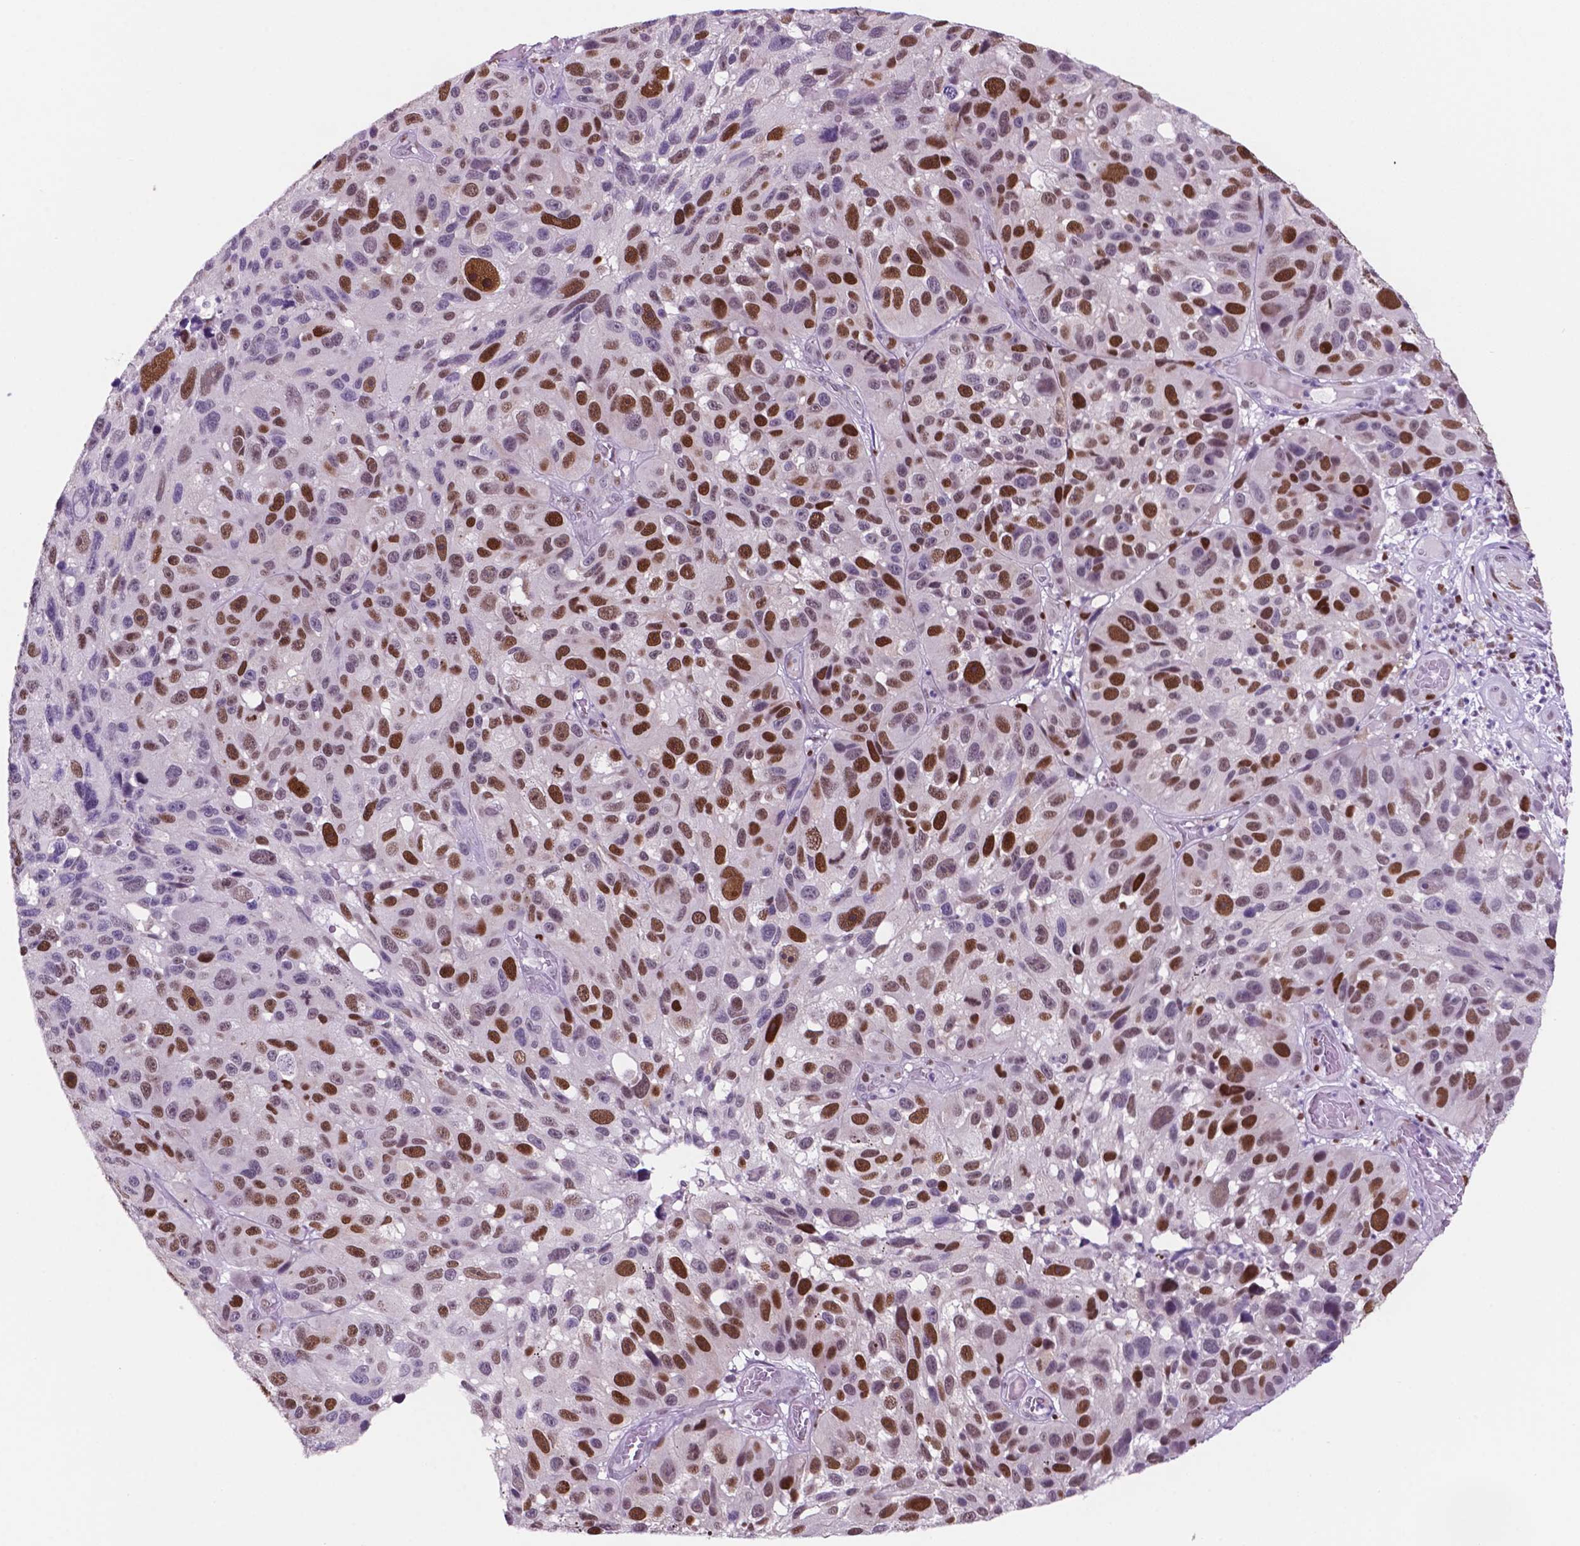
{"staining": {"intensity": "moderate", "quantity": ">75%", "location": "nuclear"}, "tissue": "melanoma", "cell_type": "Tumor cells", "image_type": "cancer", "snomed": [{"axis": "morphology", "description": "Malignant melanoma, NOS"}, {"axis": "topography", "description": "Skin"}], "caption": "A brown stain highlights moderate nuclear positivity of a protein in melanoma tumor cells. (brown staining indicates protein expression, while blue staining denotes nuclei).", "gene": "NCAPH2", "patient": {"sex": "male", "age": 53}}